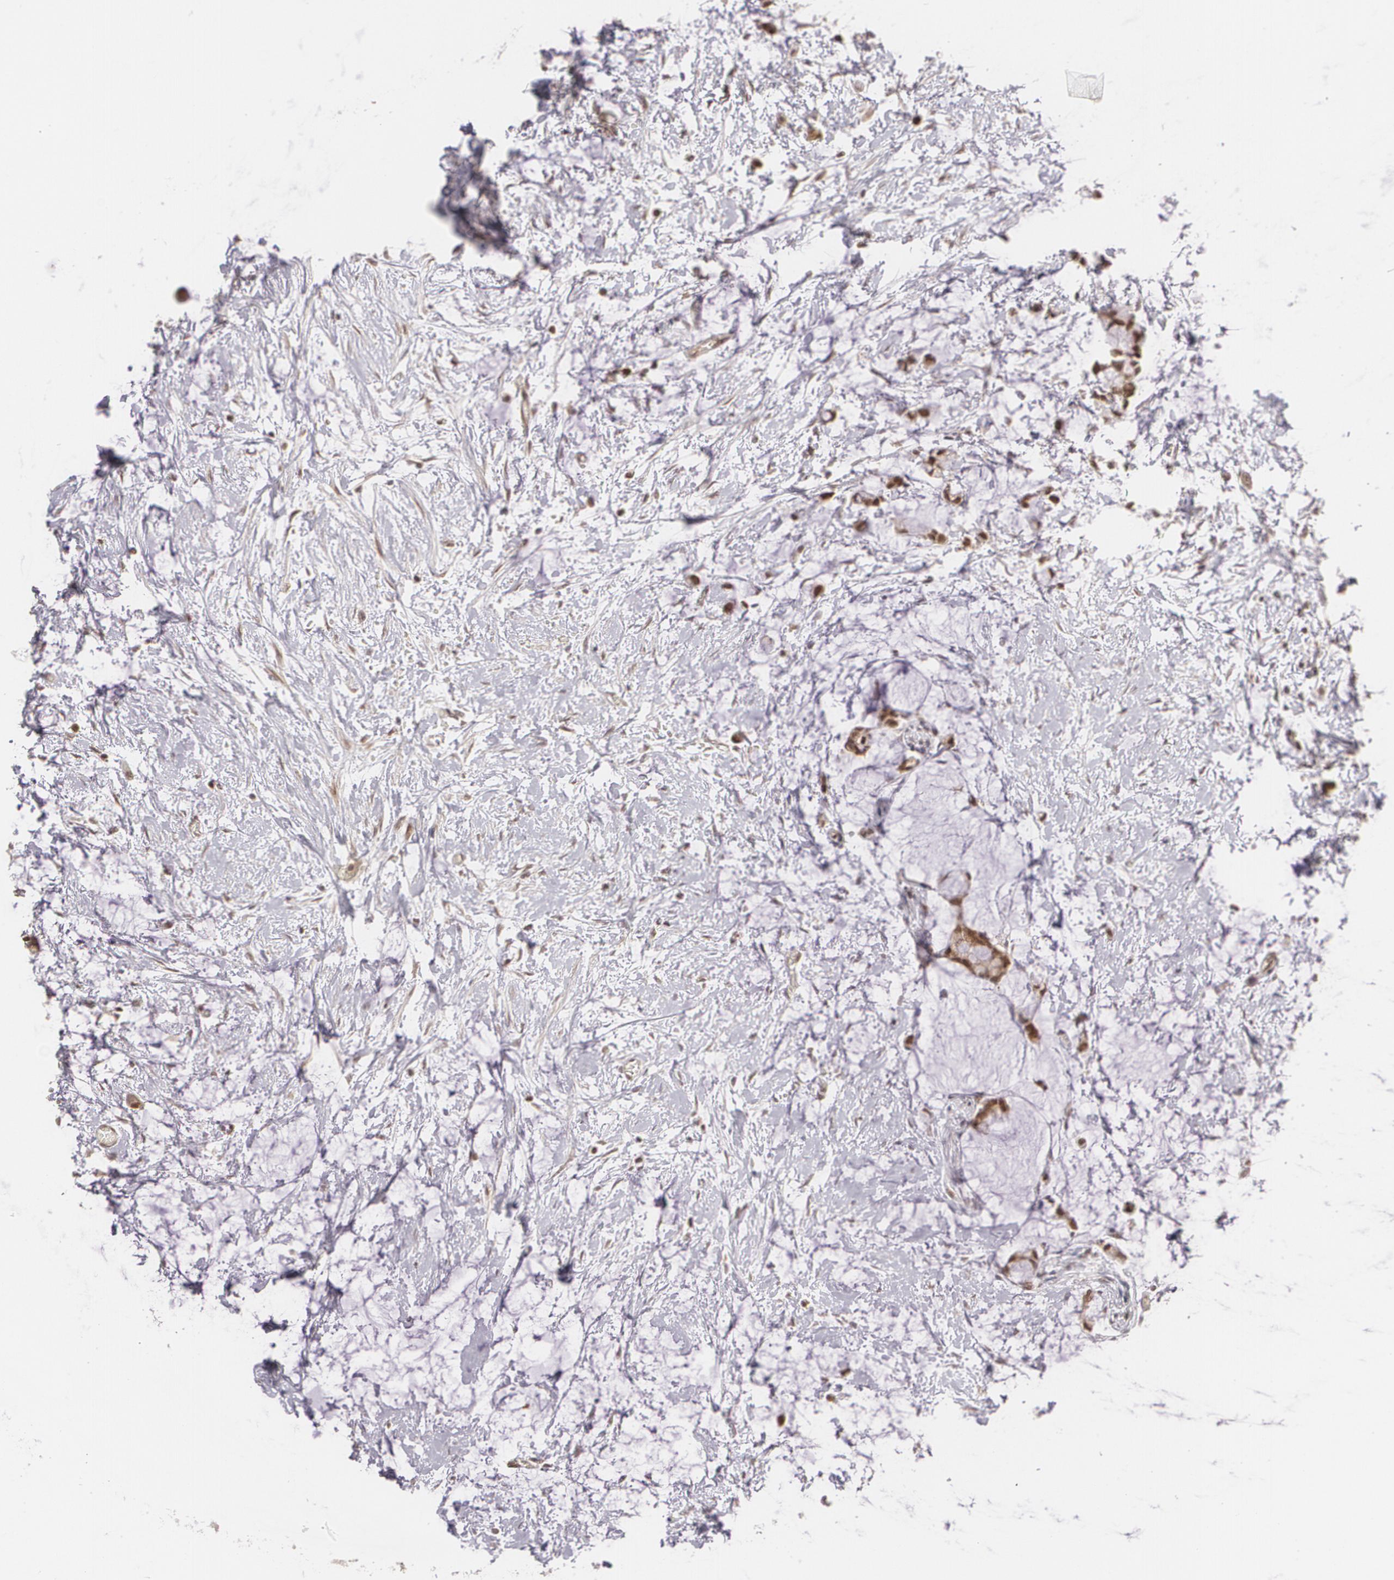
{"staining": {"intensity": "moderate", "quantity": "25%-75%", "location": "cytoplasmic/membranous,nuclear"}, "tissue": "colorectal cancer", "cell_type": "Tumor cells", "image_type": "cancer", "snomed": [{"axis": "morphology", "description": "Normal tissue, NOS"}, {"axis": "morphology", "description": "Adenocarcinoma, NOS"}, {"axis": "topography", "description": "Colon"}, {"axis": "topography", "description": "Peripheral nerve tissue"}], "caption": "Brown immunohistochemical staining in human colorectal cancer (adenocarcinoma) exhibits moderate cytoplasmic/membranous and nuclear staining in about 25%-75% of tumor cells.", "gene": "CUL2", "patient": {"sex": "male", "age": 14}}